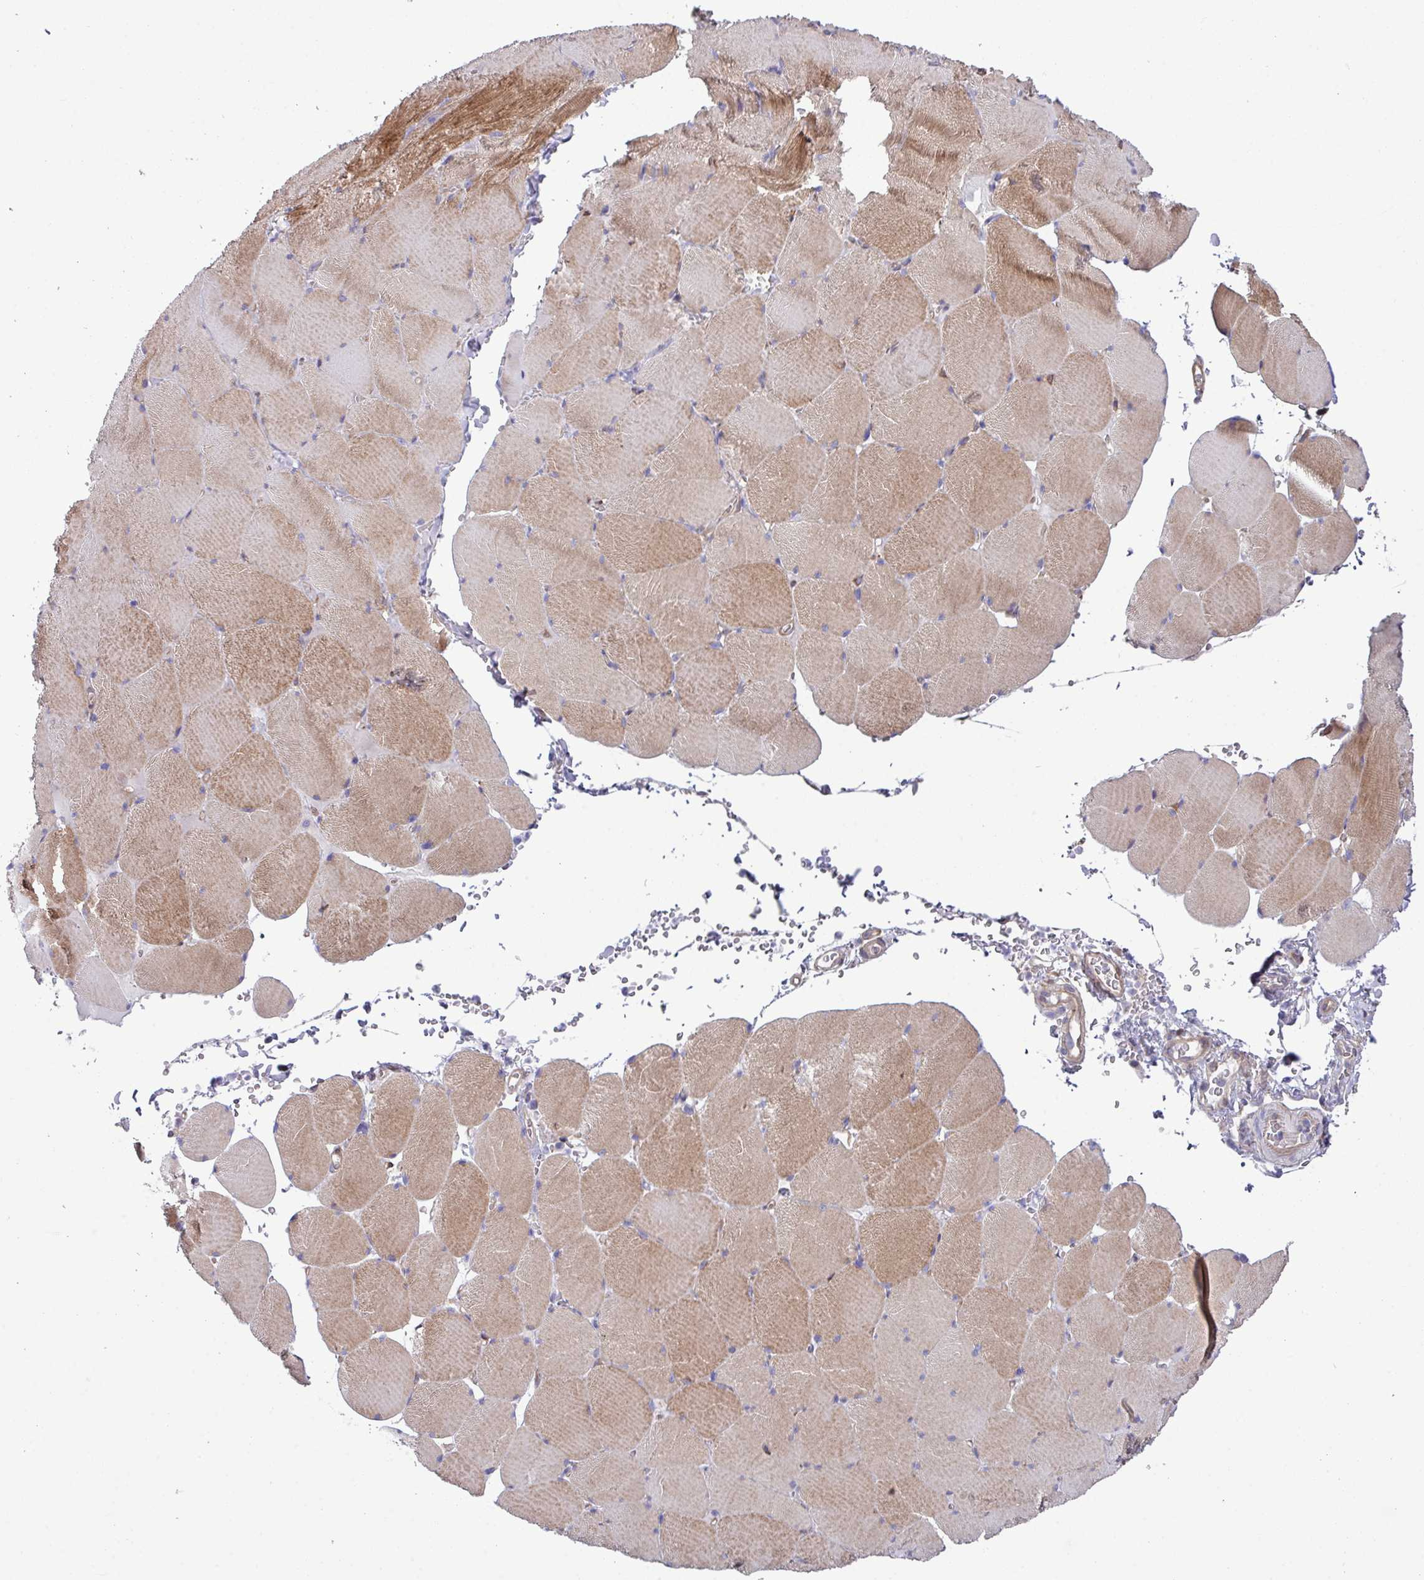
{"staining": {"intensity": "moderate", "quantity": "25%-75%", "location": "cytoplasmic/membranous"}, "tissue": "skeletal muscle", "cell_type": "Myocytes", "image_type": "normal", "snomed": [{"axis": "morphology", "description": "Normal tissue, NOS"}, {"axis": "topography", "description": "Skeletal muscle"}, {"axis": "topography", "description": "Head-Neck"}], "caption": "Brown immunohistochemical staining in unremarkable human skeletal muscle demonstrates moderate cytoplasmic/membranous expression in about 25%-75% of myocytes.", "gene": "KIRREL3", "patient": {"sex": "male", "age": 66}}